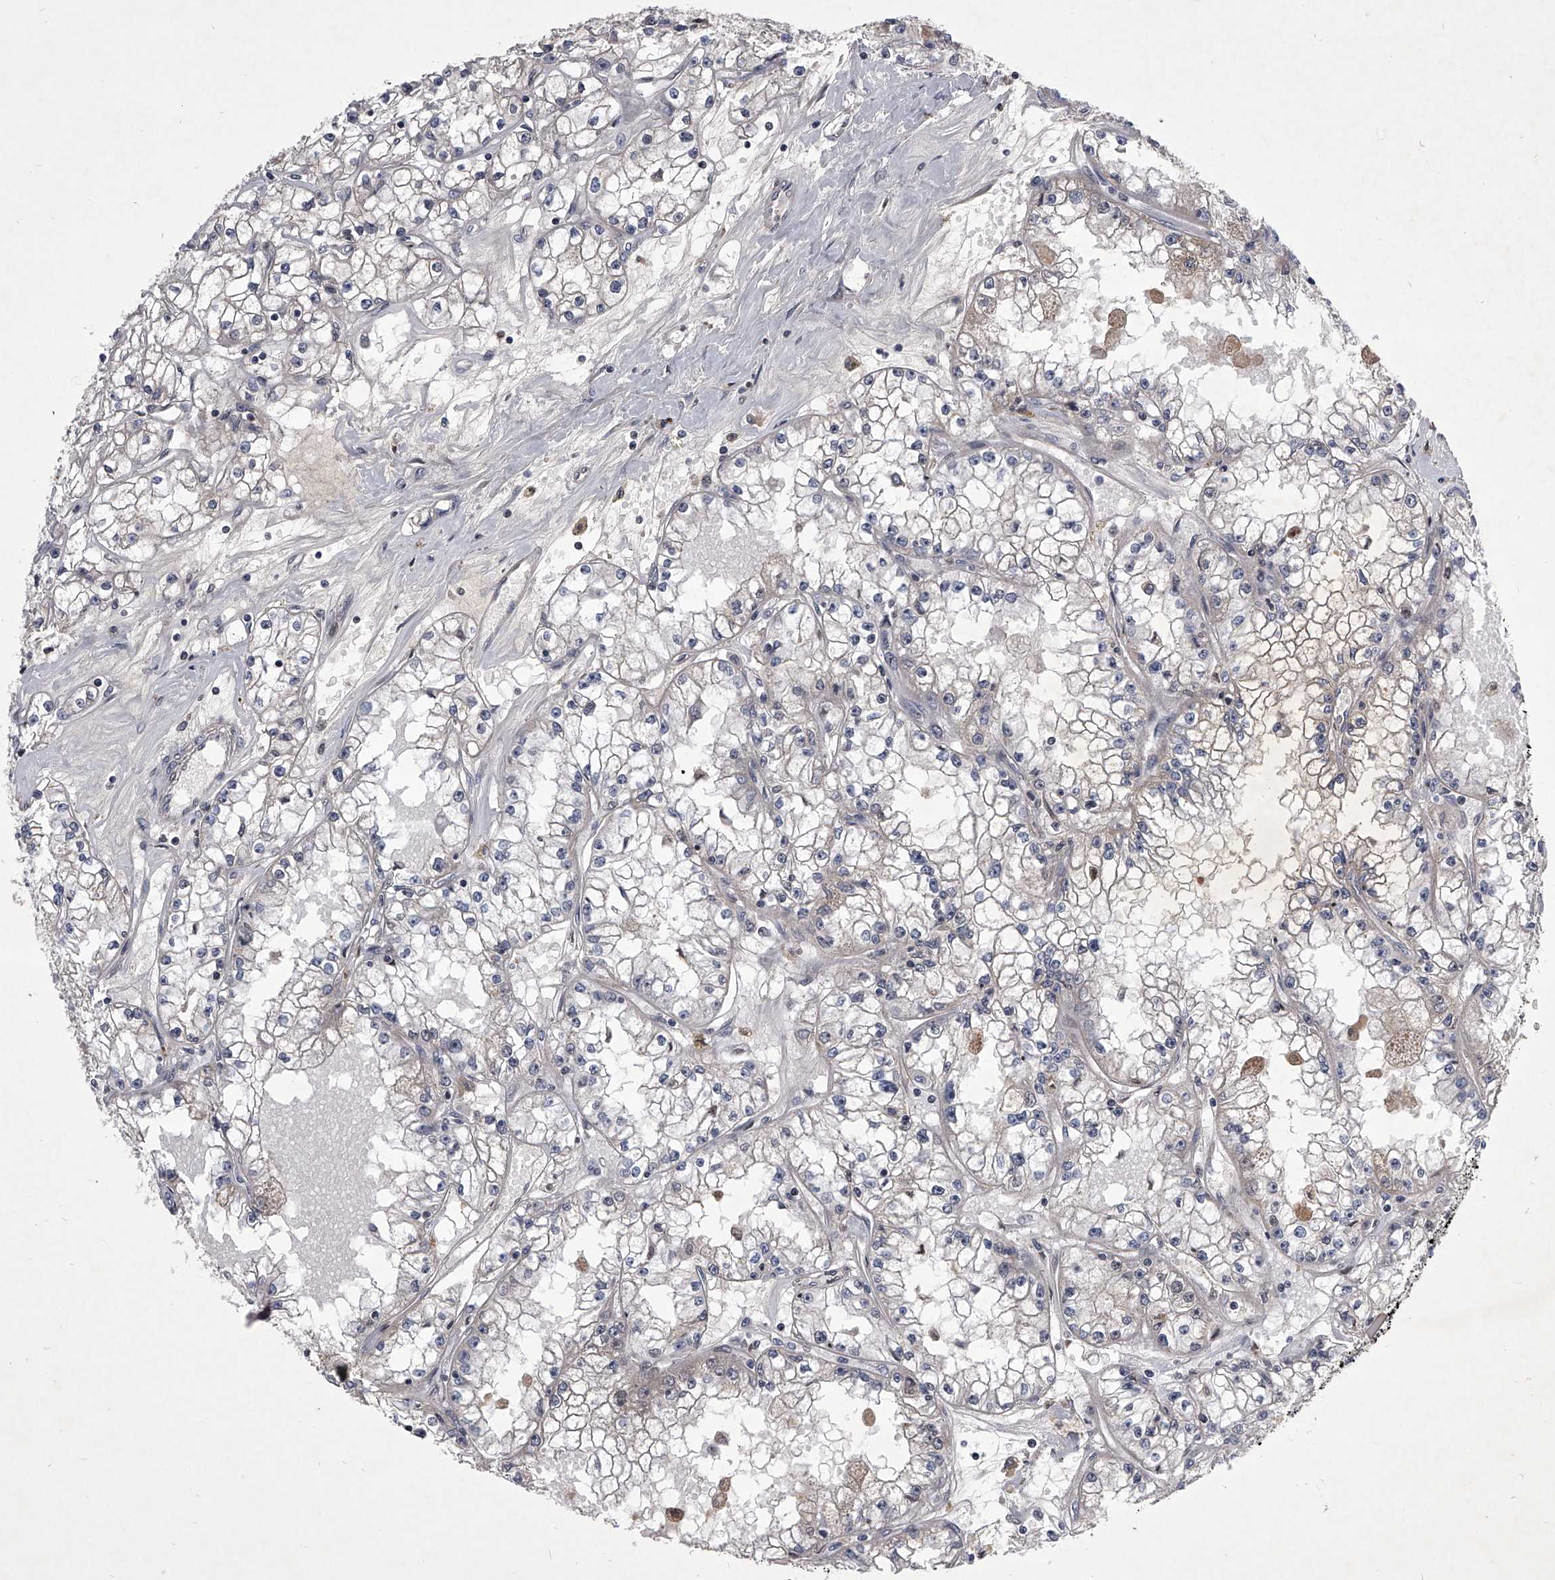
{"staining": {"intensity": "negative", "quantity": "none", "location": "none"}, "tissue": "renal cancer", "cell_type": "Tumor cells", "image_type": "cancer", "snomed": [{"axis": "morphology", "description": "Adenocarcinoma, NOS"}, {"axis": "topography", "description": "Kidney"}], "caption": "A micrograph of human renal adenocarcinoma is negative for staining in tumor cells.", "gene": "ZNF76", "patient": {"sex": "male", "age": 56}}